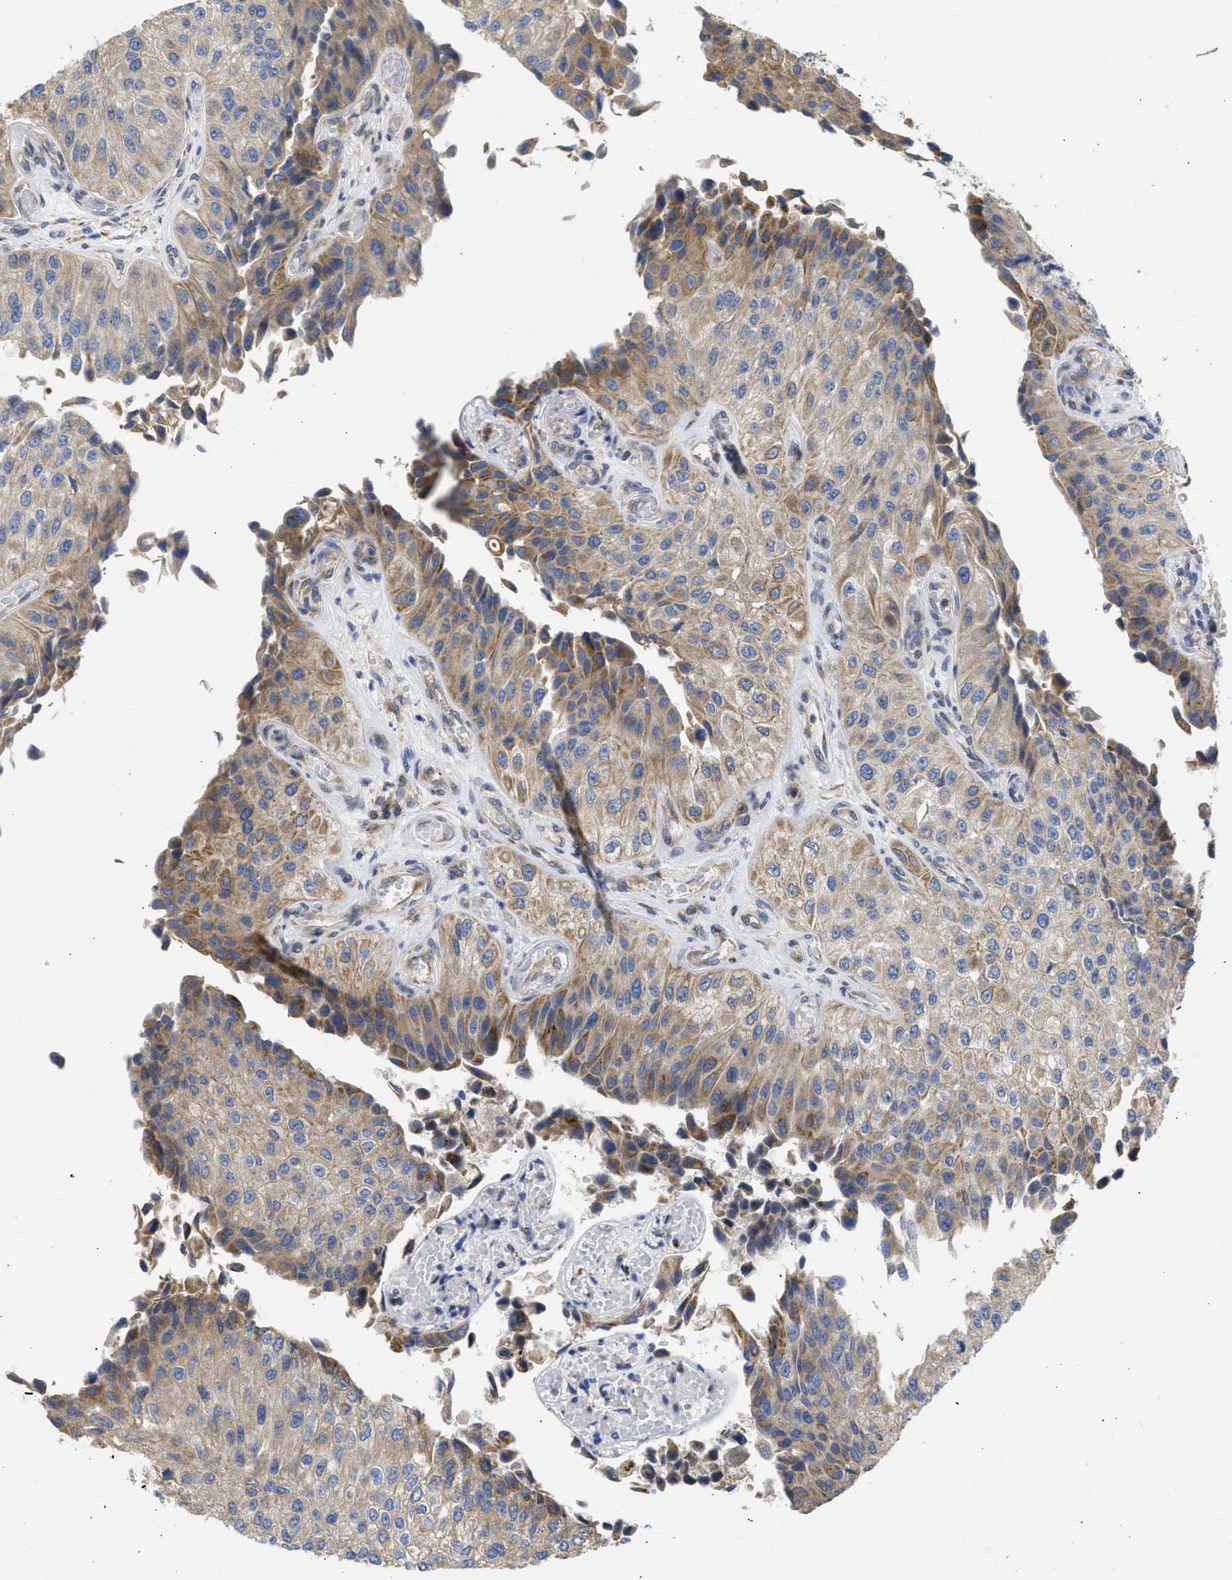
{"staining": {"intensity": "weak", "quantity": "25%-75%", "location": "cytoplasmic/membranous"}, "tissue": "urothelial cancer", "cell_type": "Tumor cells", "image_type": "cancer", "snomed": [{"axis": "morphology", "description": "Urothelial carcinoma, High grade"}, {"axis": "topography", "description": "Kidney"}, {"axis": "topography", "description": "Urinary bladder"}], "caption": "About 25%-75% of tumor cells in human urothelial carcinoma (high-grade) demonstrate weak cytoplasmic/membranous protein positivity as visualized by brown immunohistochemical staining.", "gene": "TMED1", "patient": {"sex": "male", "age": 77}}